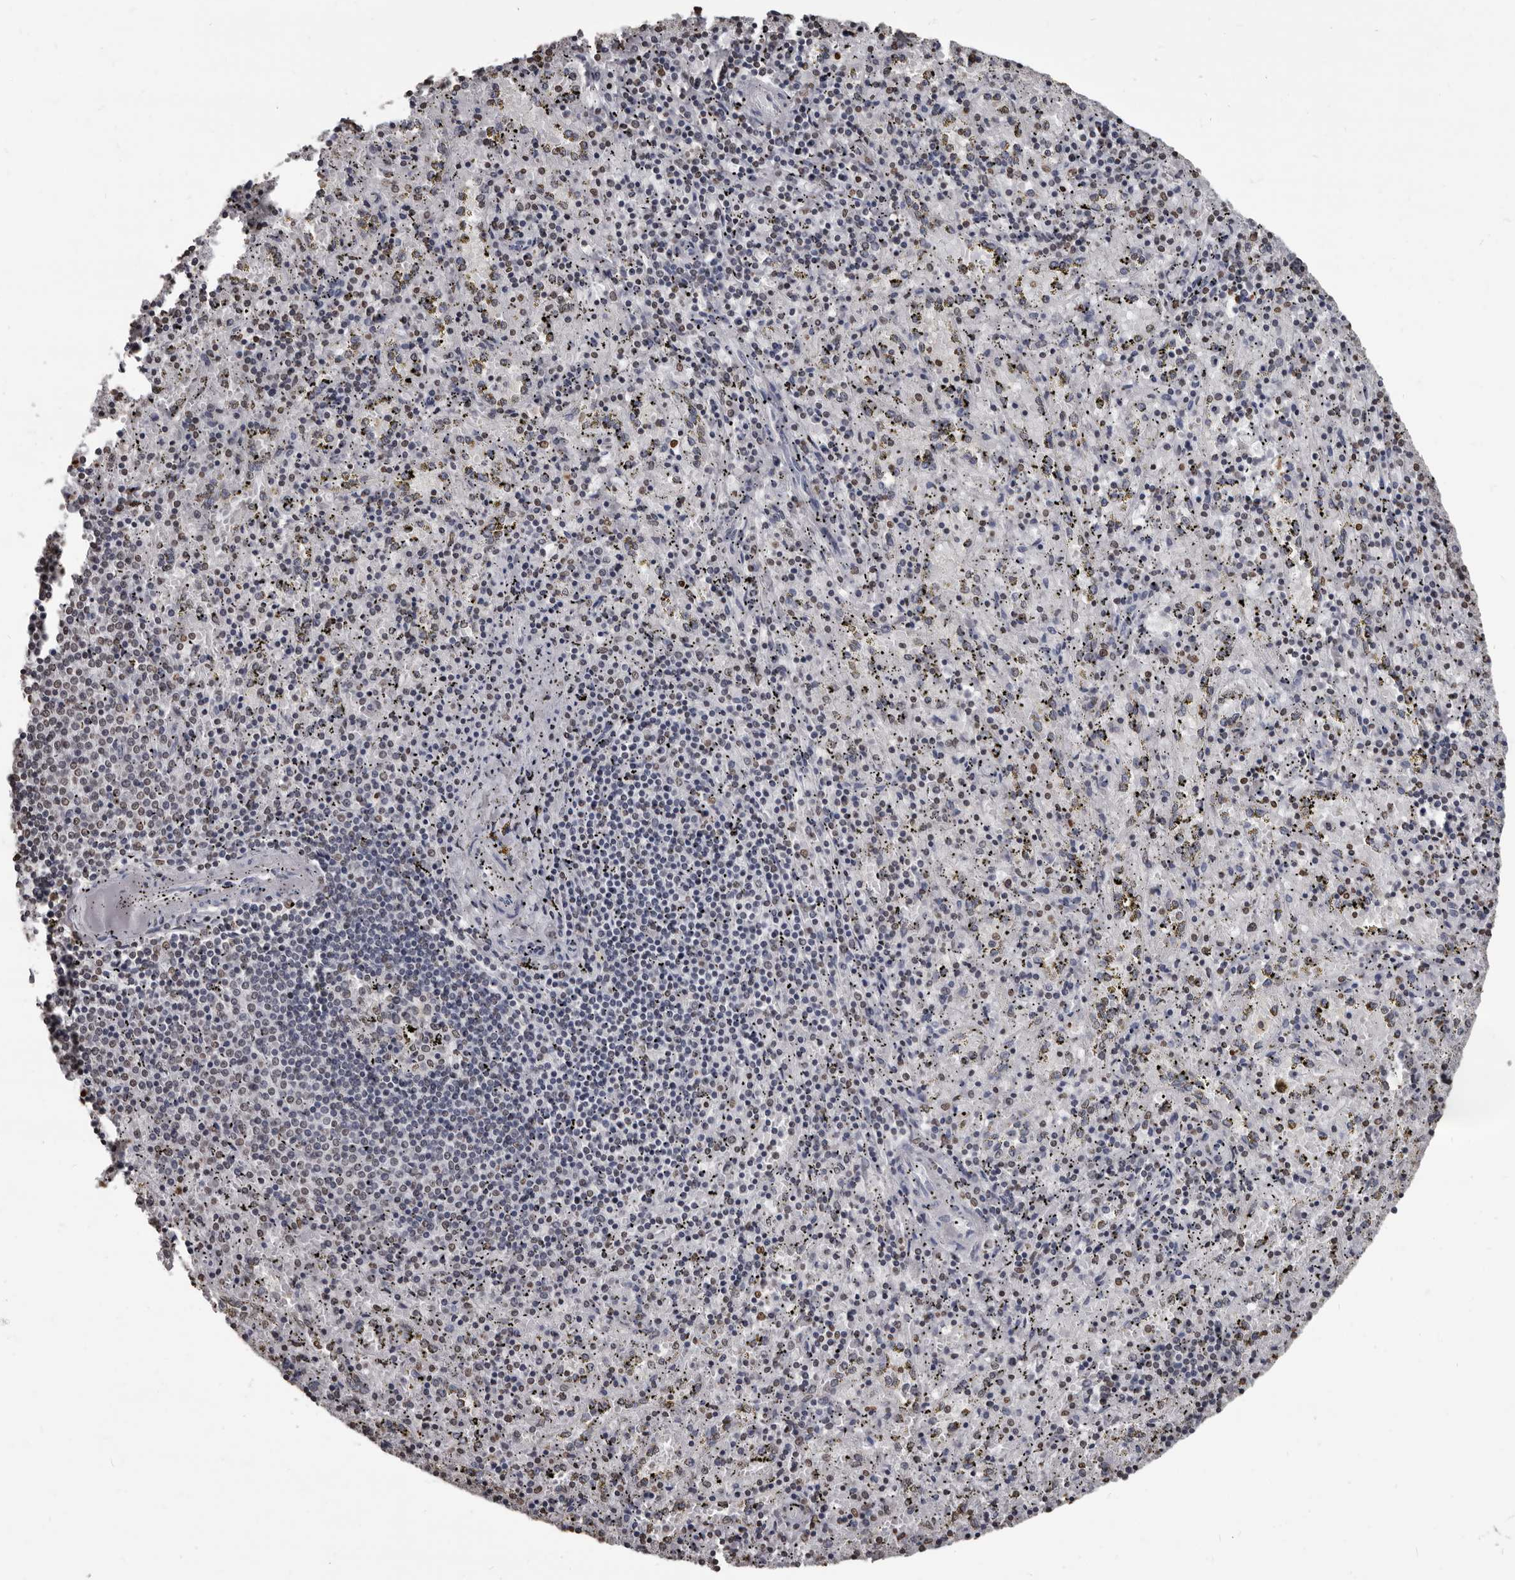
{"staining": {"intensity": "moderate", "quantity": "25%-75%", "location": "nuclear"}, "tissue": "spleen", "cell_type": "Cells in red pulp", "image_type": "normal", "snomed": [{"axis": "morphology", "description": "Normal tissue, NOS"}, {"axis": "topography", "description": "Spleen"}], "caption": "This image shows benign spleen stained with IHC to label a protein in brown. The nuclear of cells in red pulp show moderate positivity for the protein. Nuclei are counter-stained blue.", "gene": "AHR", "patient": {"sex": "male", "age": 11}}